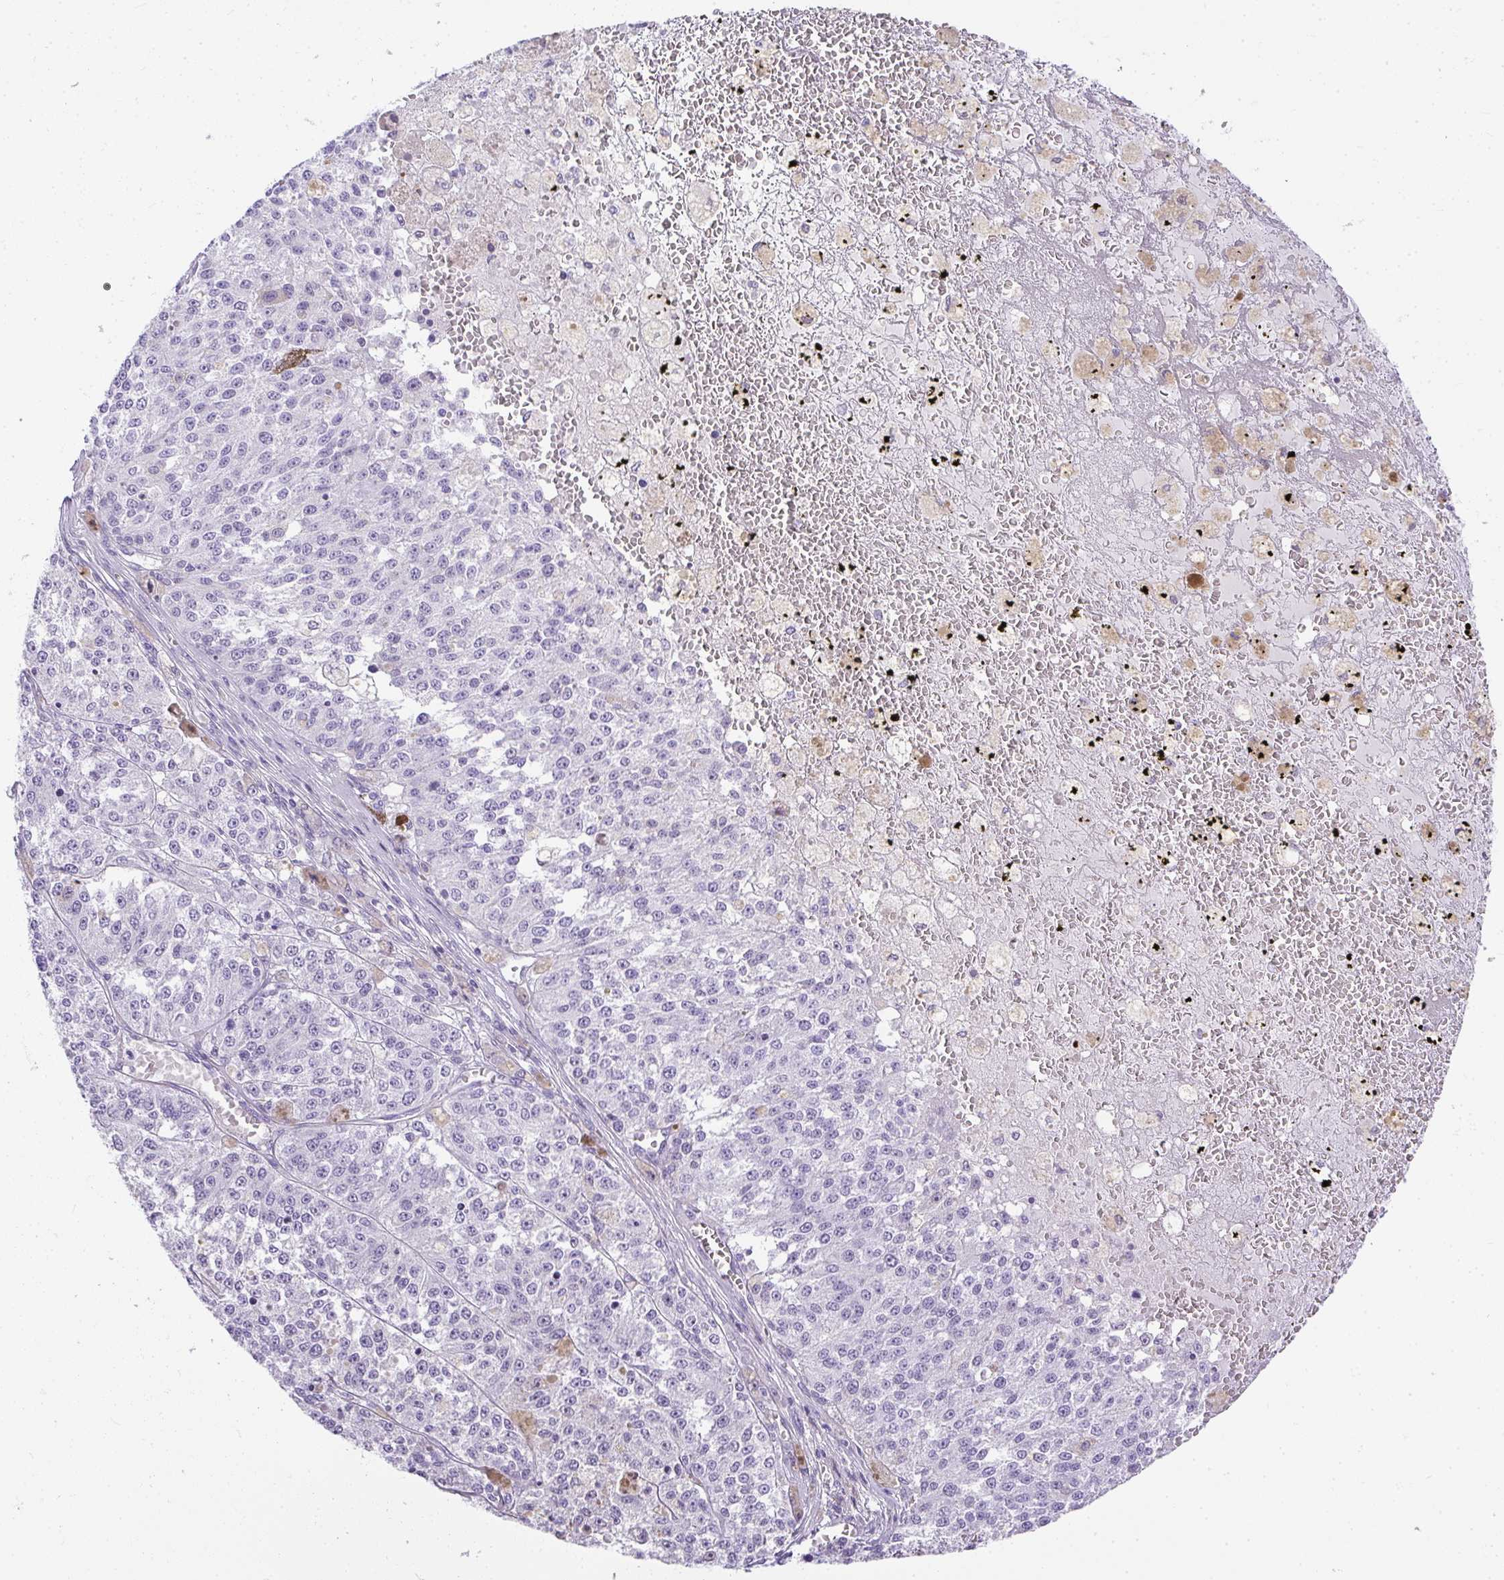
{"staining": {"intensity": "negative", "quantity": "none", "location": "none"}, "tissue": "melanoma", "cell_type": "Tumor cells", "image_type": "cancer", "snomed": [{"axis": "morphology", "description": "Malignant melanoma, Metastatic site"}, {"axis": "topography", "description": "Lymph node"}], "caption": "An immunohistochemistry (IHC) micrograph of melanoma is shown. There is no staining in tumor cells of melanoma.", "gene": "PLPPR3", "patient": {"sex": "female", "age": 64}}